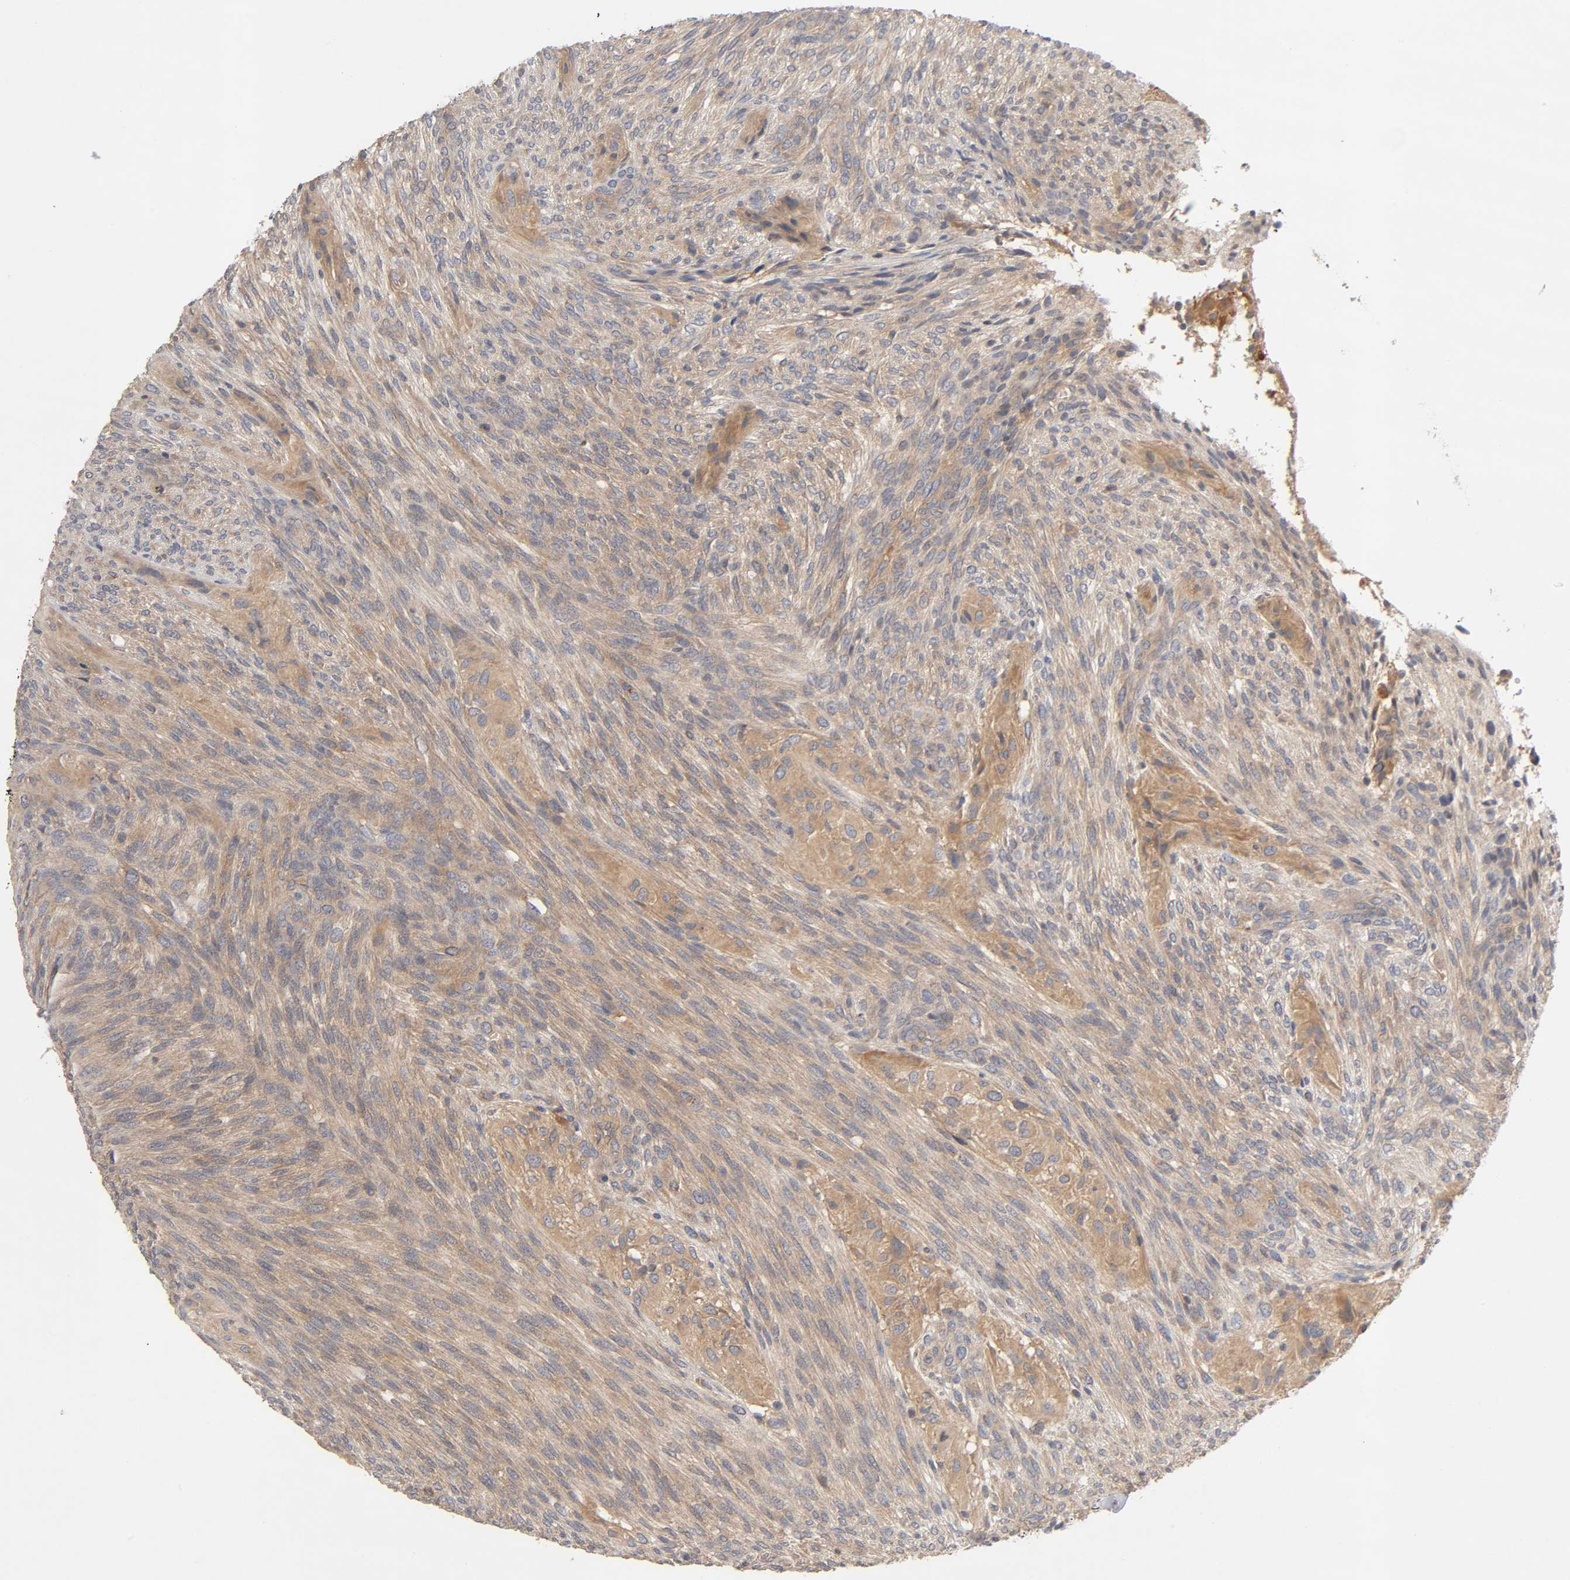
{"staining": {"intensity": "moderate", "quantity": ">75%", "location": "cytoplasmic/membranous"}, "tissue": "glioma", "cell_type": "Tumor cells", "image_type": "cancer", "snomed": [{"axis": "morphology", "description": "Glioma, malignant, High grade"}, {"axis": "topography", "description": "Cerebral cortex"}], "caption": "The photomicrograph exhibits a brown stain indicating the presence of a protein in the cytoplasmic/membranous of tumor cells in glioma.", "gene": "CPB2", "patient": {"sex": "female", "age": 55}}